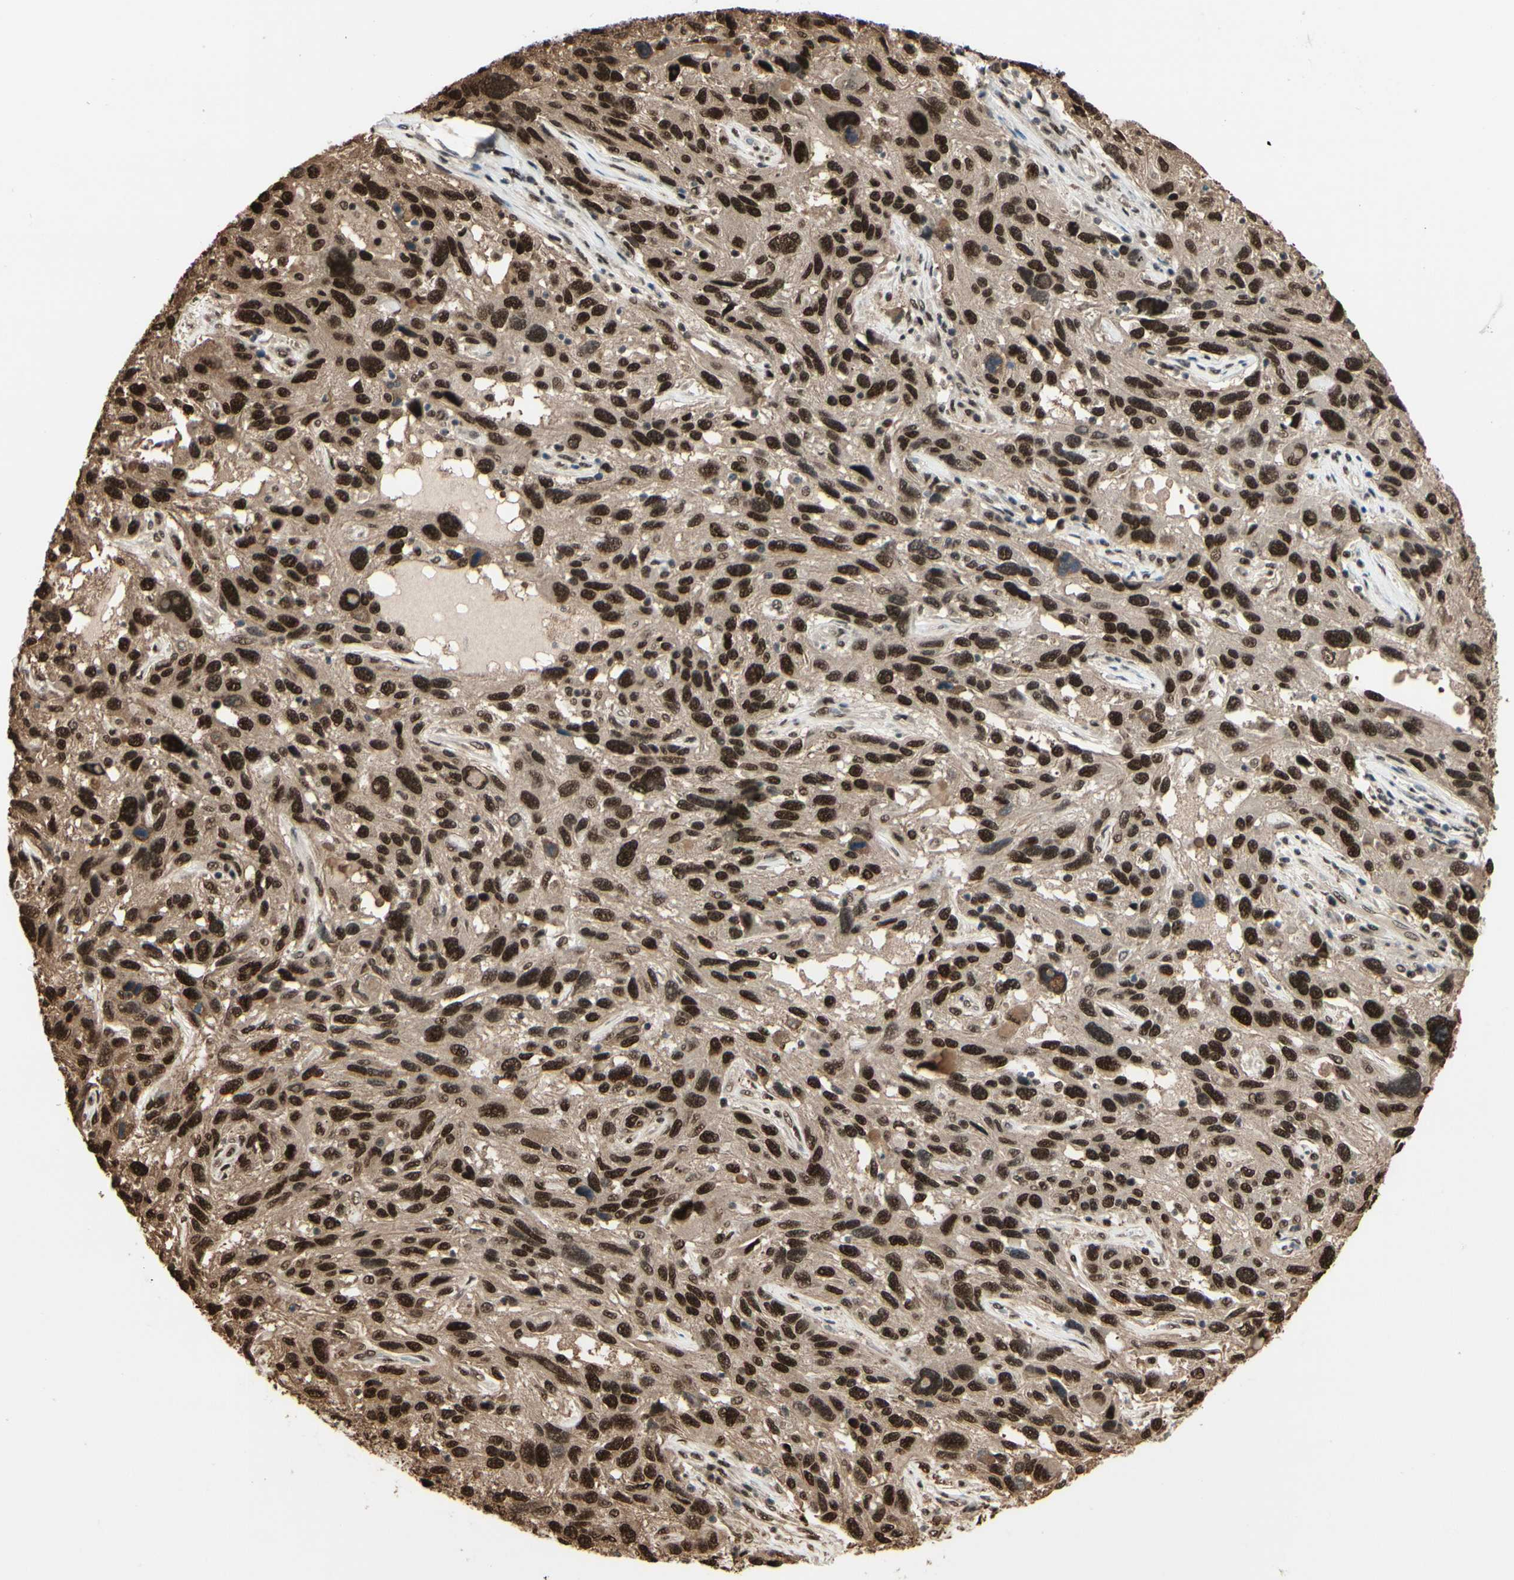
{"staining": {"intensity": "strong", "quantity": ">75%", "location": "cytoplasmic/membranous,nuclear"}, "tissue": "melanoma", "cell_type": "Tumor cells", "image_type": "cancer", "snomed": [{"axis": "morphology", "description": "Malignant melanoma, NOS"}, {"axis": "topography", "description": "Skin"}], "caption": "Tumor cells demonstrate high levels of strong cytoplasmic/membranous and nuclear expression in about >75% of cells in human malignant melanoma.", "gene": "HSF1", "patient": {"sex": "male", "age": 53}}